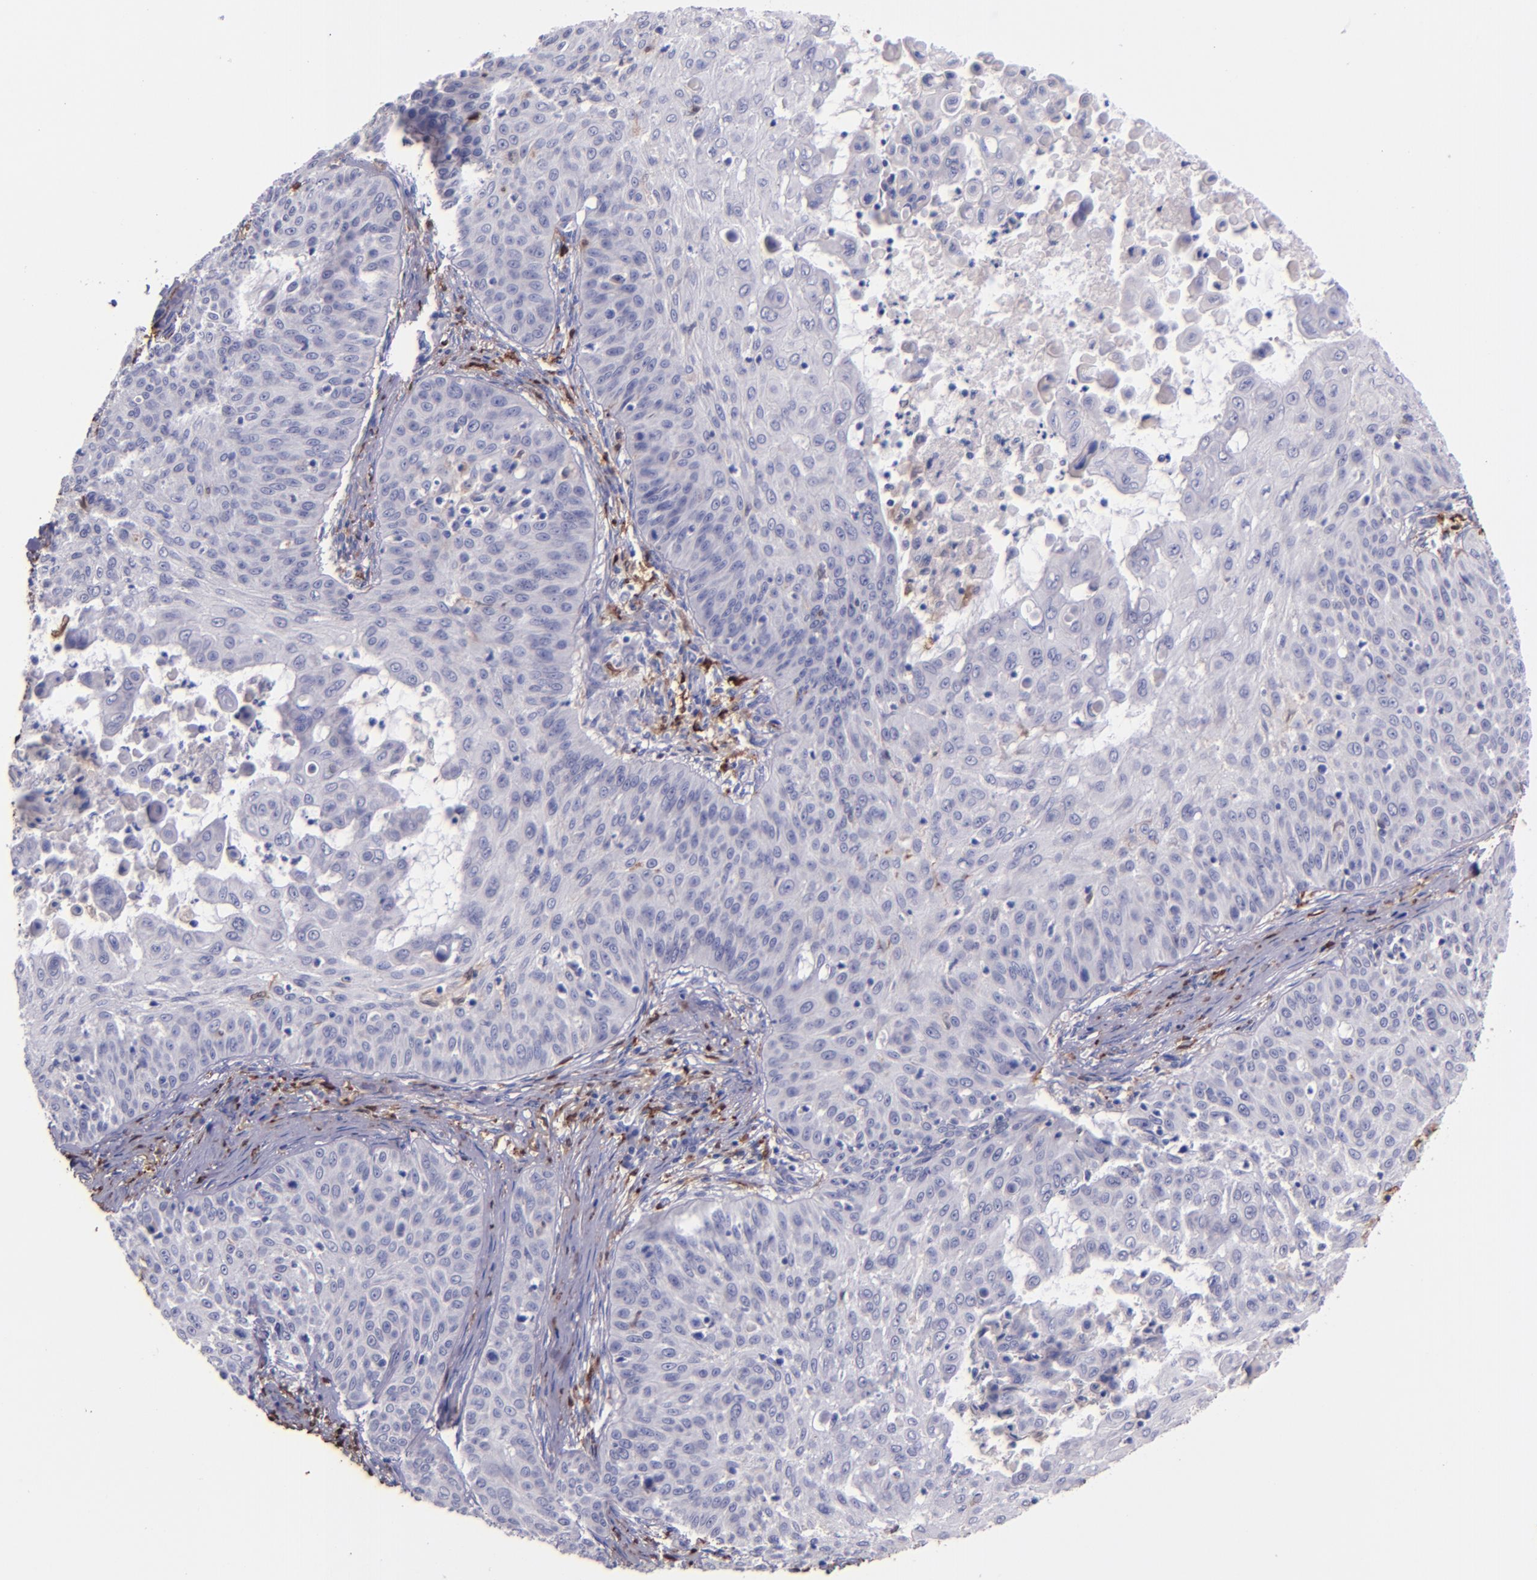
{"staining": {"intensity": "negative", "quantity": "none", "location": "none"}, "tissue": "skin cancer", "cell_type": "Tumor cells", "image_type": "cancer", "snomed": [{"axis": "morphology", "description": "Squamous cell carcinoma, NOS"}, {"axis": "topography", "description": "Skin"}], "caption": "Micrograph shows no protein staining in tumor cells of squamous cell carcinoma (skin) tissue.", "gene": "F13A1", "patient": {"sex": "male", "age": 82}}